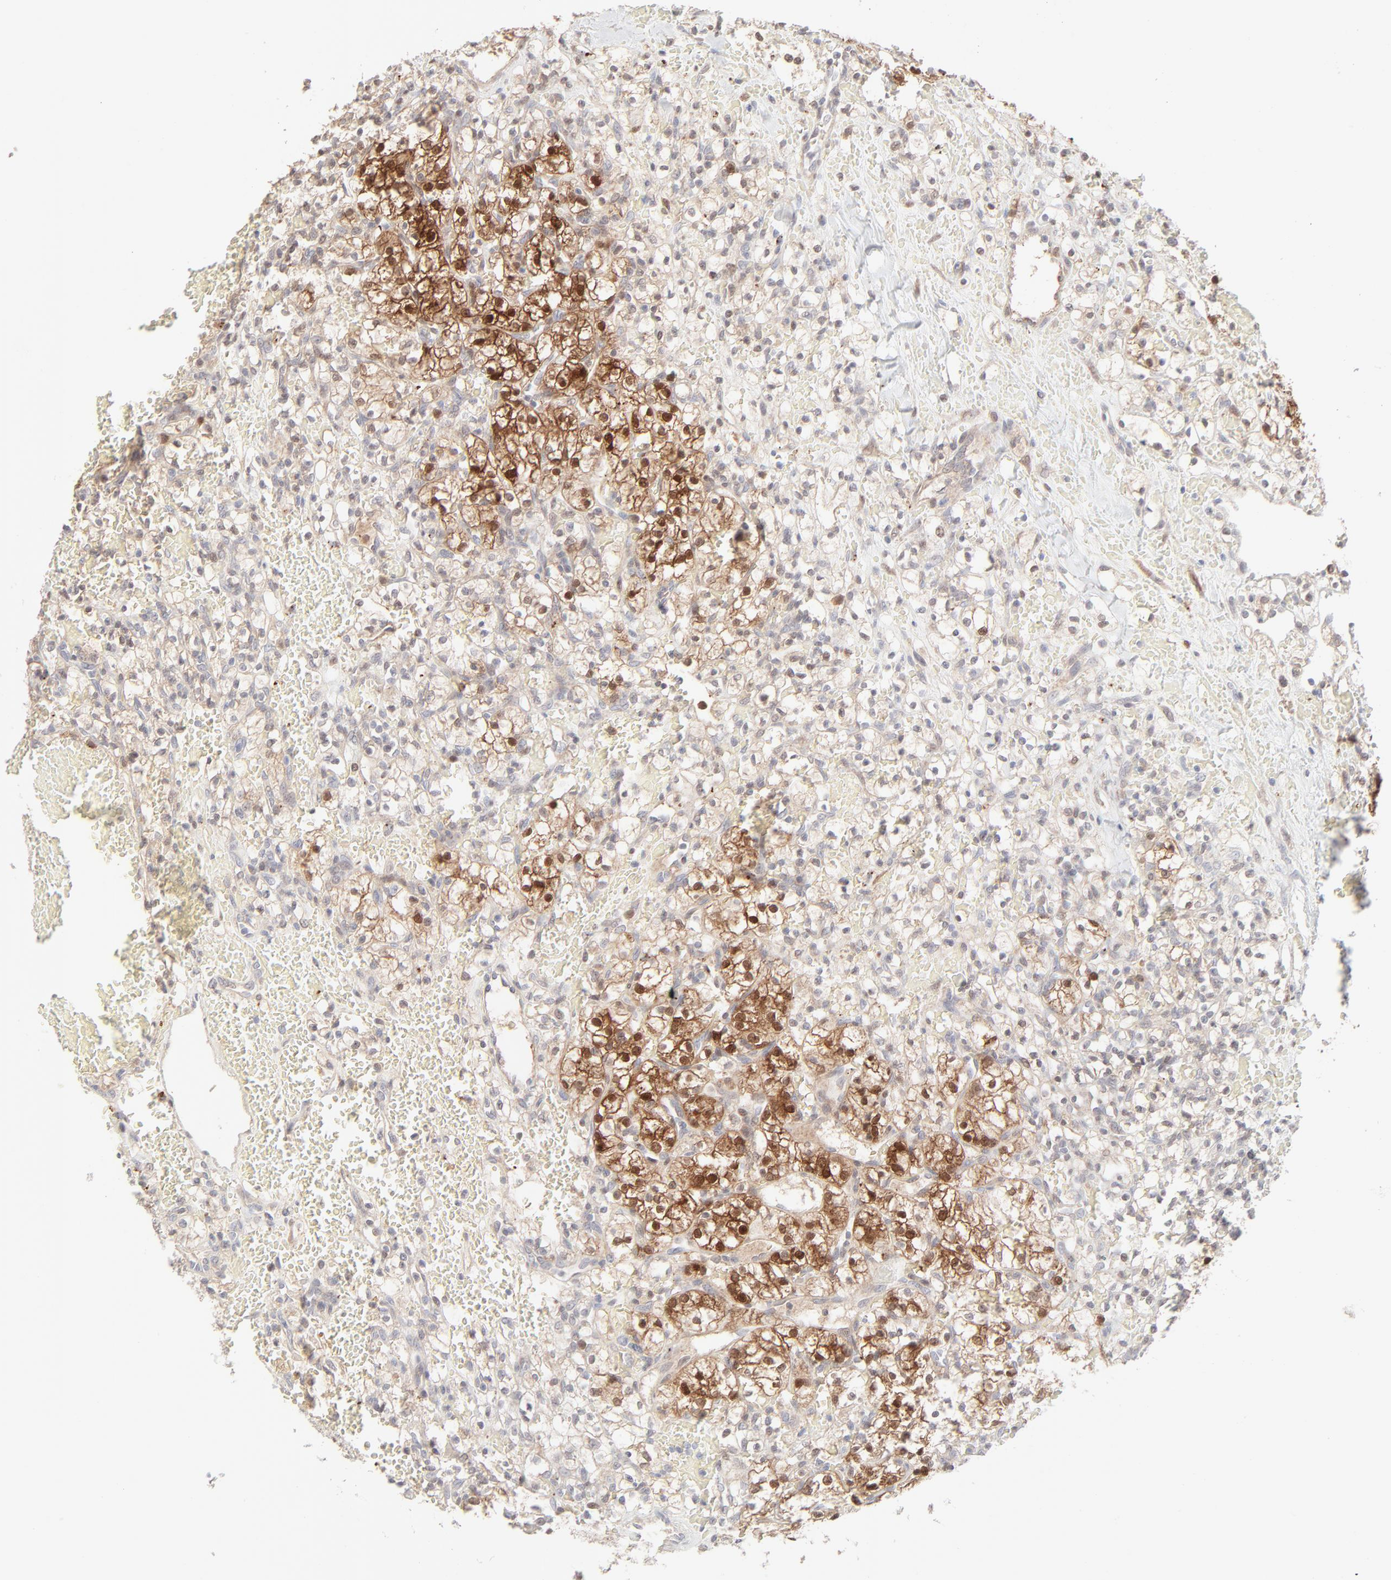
{"staining": {"intensity": "moderate", "quantity": ">75%", "location": "cytoplasmic/membranous,nuclear"}, "tissue": "renal cancer", "cell_type": "Tumor cells", "image_type": "cancer", "snomed": [{"axis": "morphology", "description": "Adenocarcinoma, NOS"}, {"axis": "topography", "description": "Kidney"}], "caption": "Immunohistochemistry staining of adenocarcinoma (renal), which demonstrates medium levels of moderate cytoplasmic/membranous and nuclear positivity in about >75% of tumor cells indicating moderate cytoplasmic/membranous and nuclear protein expression. The staining was performed using DAB (brown) for protein detection and nuclei were counterstained in hematoxylin (blue).", "gene": "LGALS2", "patient": {"sex": "female", "age": 60}}